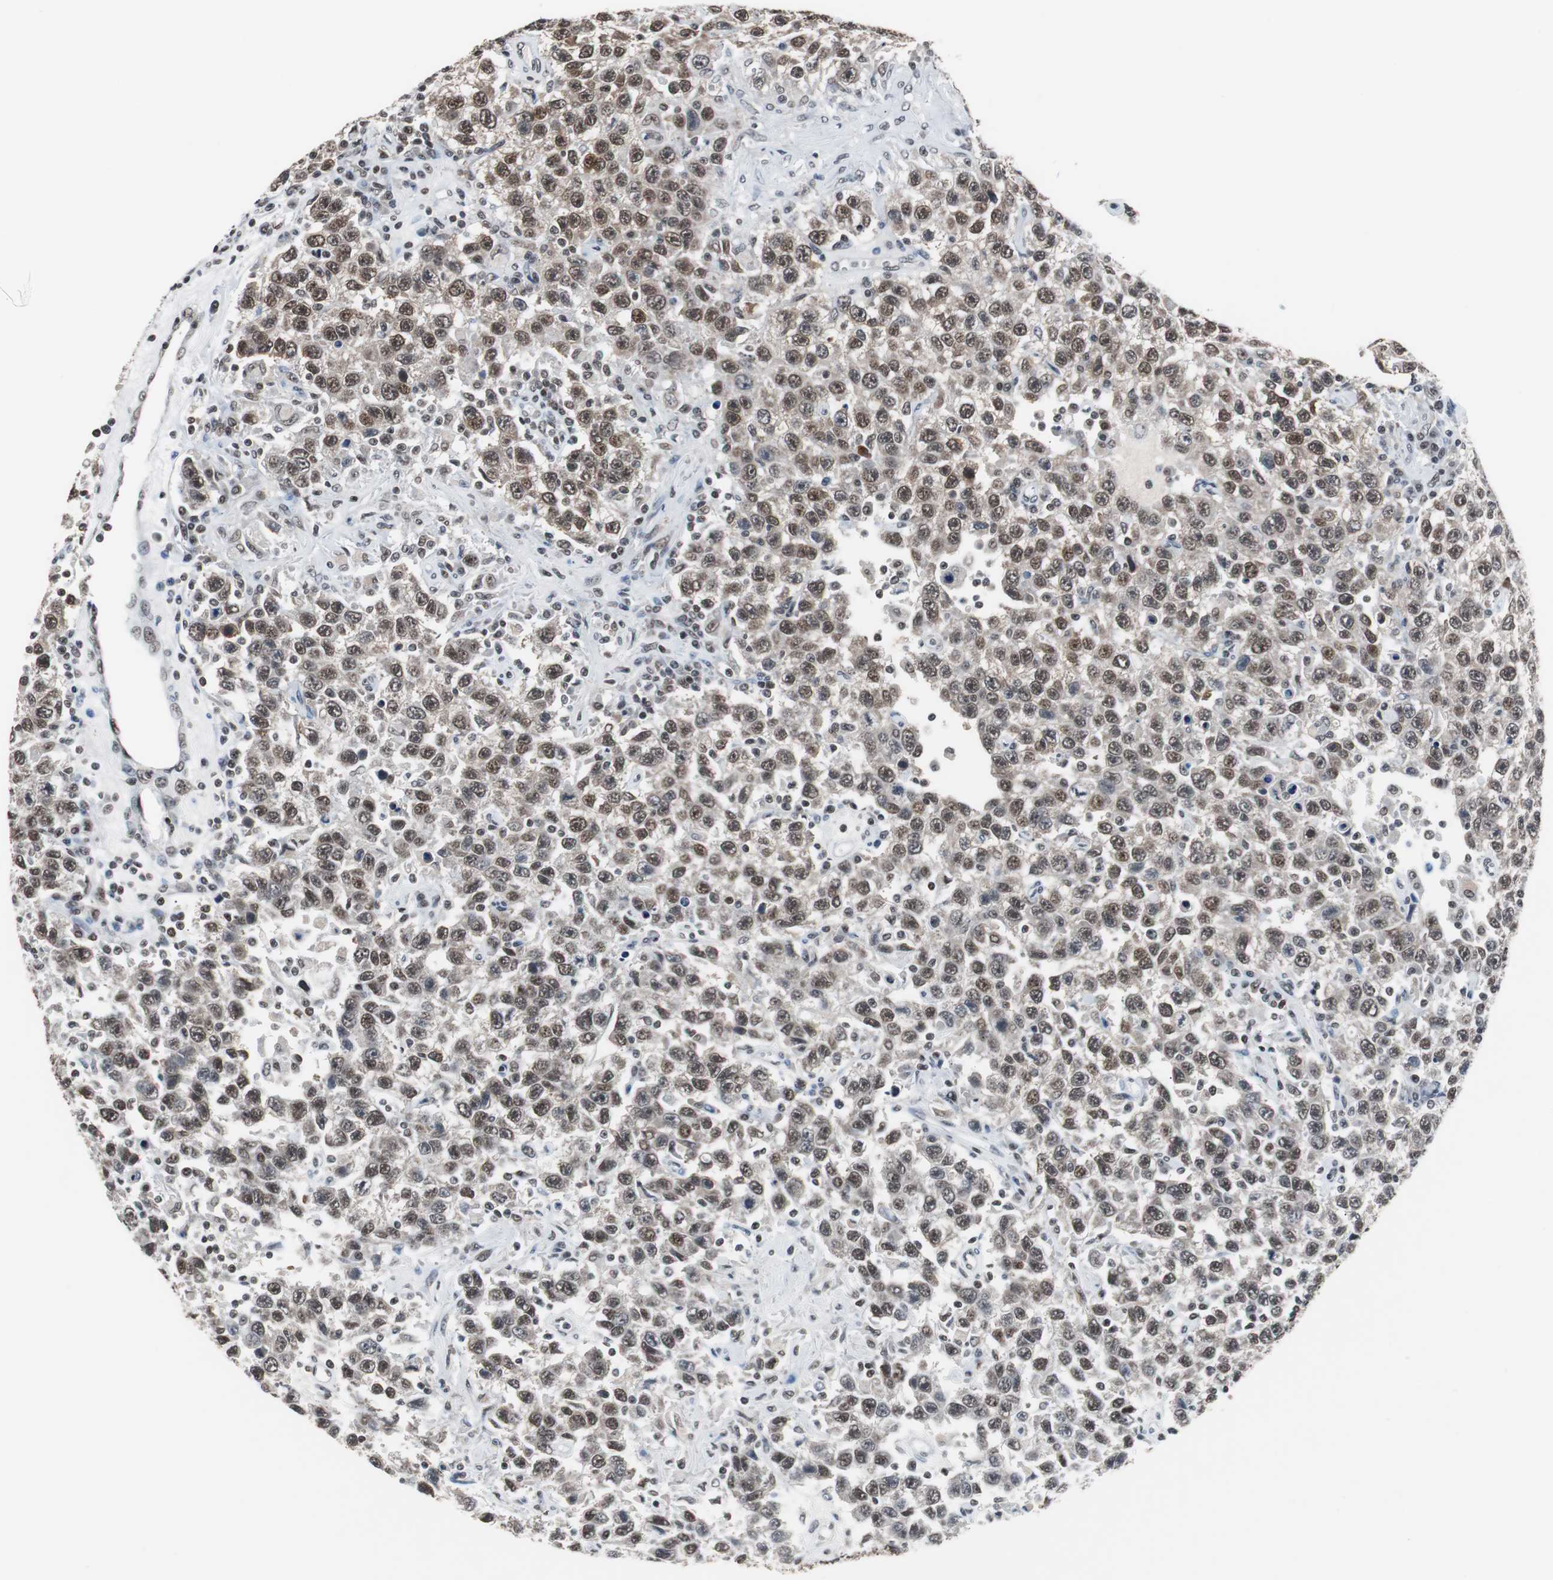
{"staining": {"intensity": "strong", "quantity": ">75%", "location": "nuclear"}, "tissue": "testis cancer", "cell_type": "Tumor cells", "image_type": "cancer", "snomed": [{"axis": "morphology", "description": "Seminoma, NOS"}, {"axis": "topography", "description": "Testis"}], "caption": "A high amount of strong nuclear positivity is identified in about >75% of tumor cells in testis seminoma tissue.", "gene": "TAF7", "patient": {"sex": "male", "age": 41}}